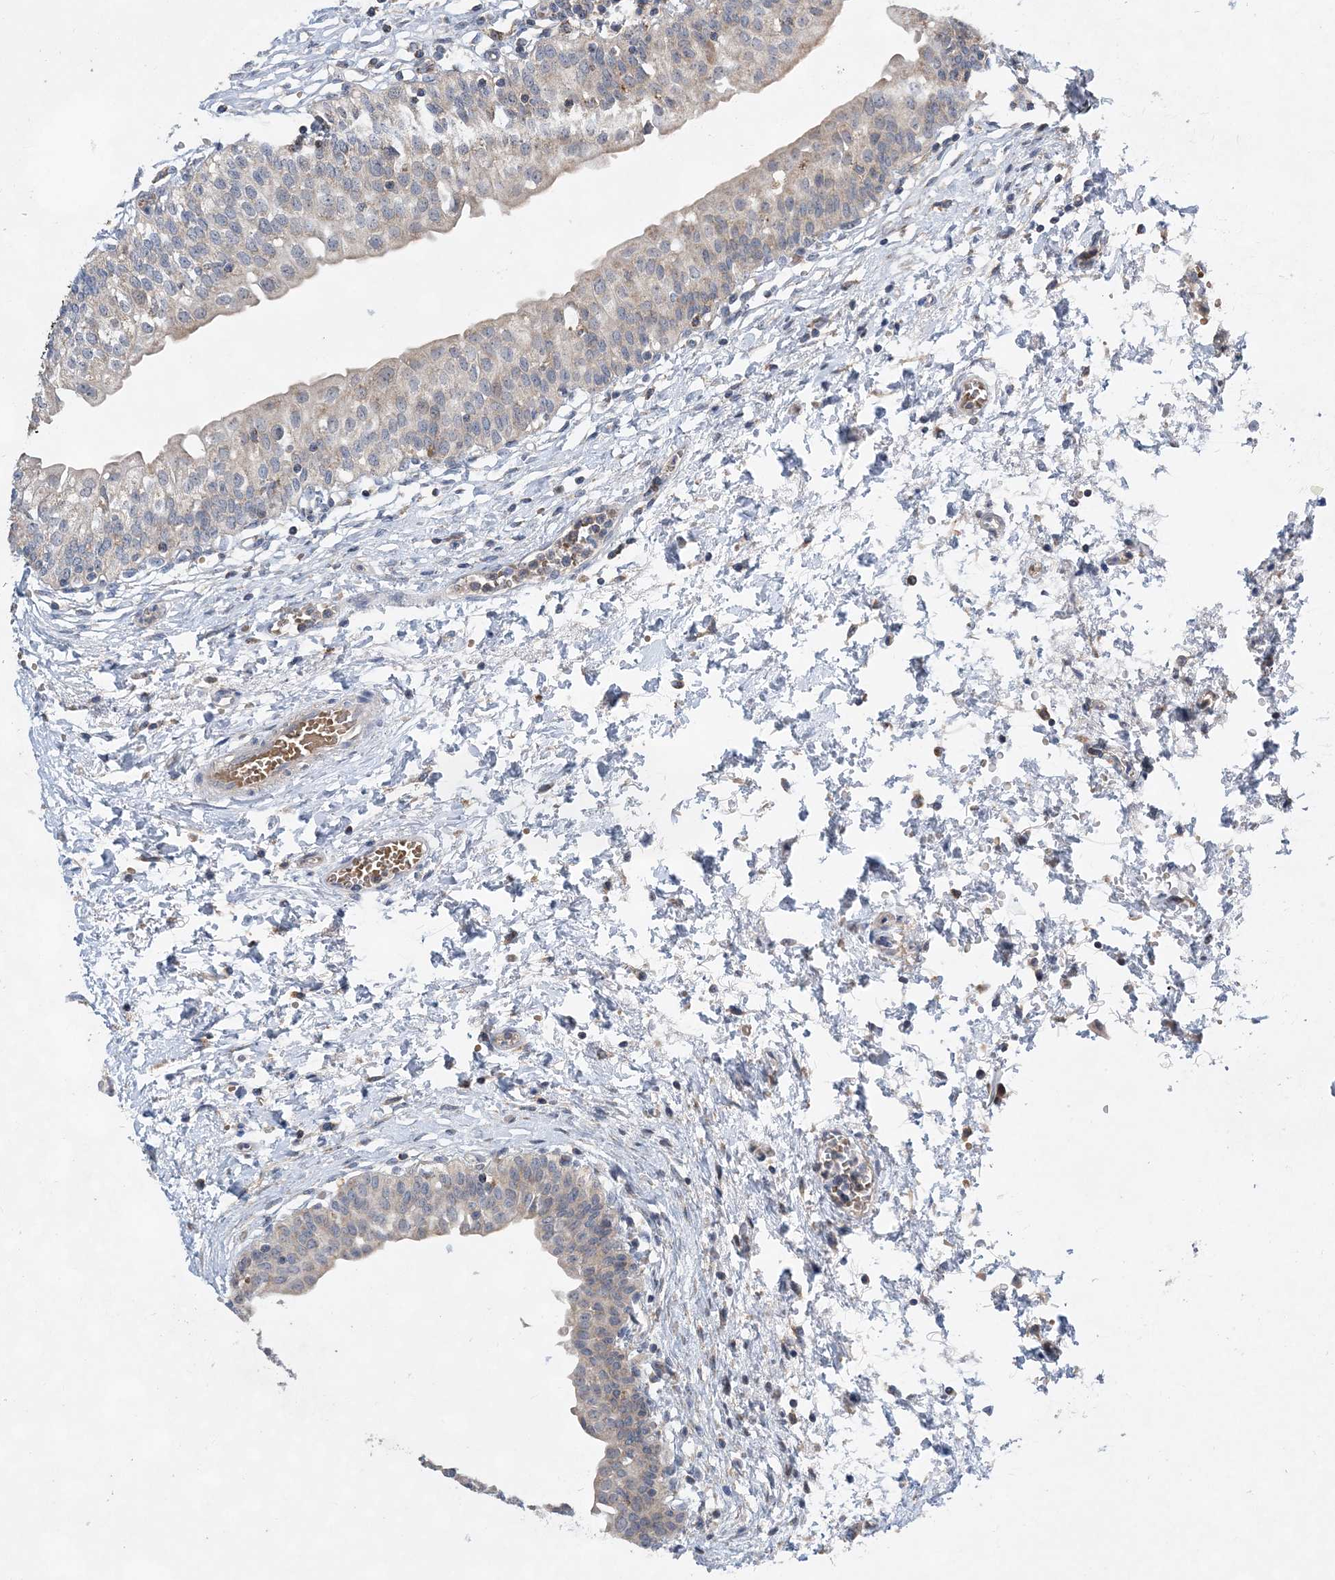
{"staining": {"intensity": "negative", "quantity": "none", "location": "none"}, "tissue": "urinary bladder", "cell_type": "Urothelial cells", "image_type": "normal", "snomed": [{"axis": "morphology", "description": "Normal tissue, NOS"}, {"axis": "topography", "description": "Urinary bladder"}], "caption": "Immunohistochemistry histopathology image of normal human urinary bladder stained for a protein (brown), which shows no expression in urothelial cells. (DAB immunohistochemistry with hematoxylin counter stain).", "gene": "TRAPPC13", "patient": {"sex": "male", "age": 55}}